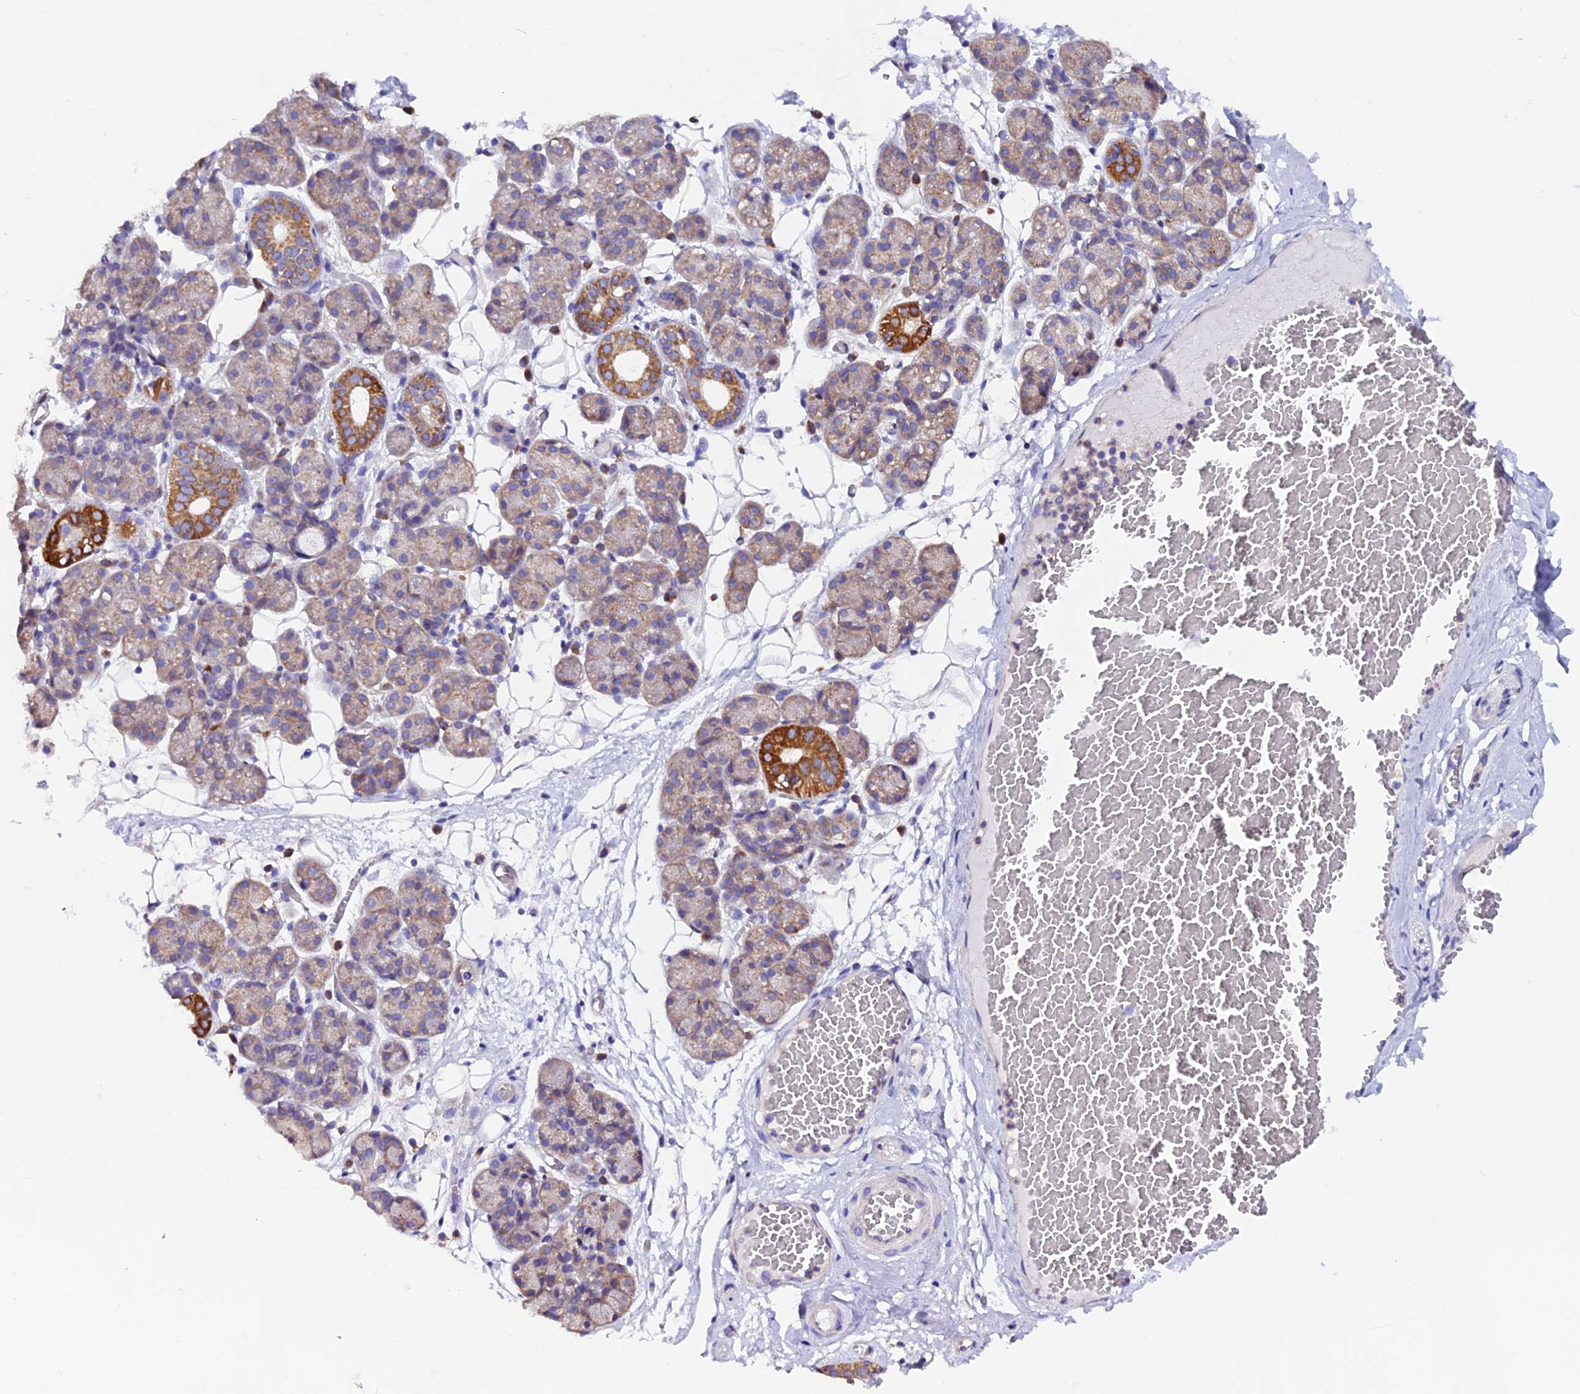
{"staining": {"intensity": "moderate", "quantity": "<25%", "location": "cytoplasmic/membranous"}, "tissue": "salivary gland", "cell_type": "Glandular cells", "image_type": "normal", "snomed": [{"axis": "morphology", "description": "Normal tissue, NOS"}, {"axis": "topography", "description": "Salivary gland"}], "caption": "Immunohistochemical staining of benign salivary gland displays <25% levels of moderate cytoplasmic/membranous protein expression in approximately <25% of glandular cells. (Stains: DAB (3,3'-diaminobenzidine) in brown, nuclei in blue, Microscopy: brightfield microscopy at high magnification).", "gene": "COMTD1", "patient": {"sex": "male", "age": 63}}